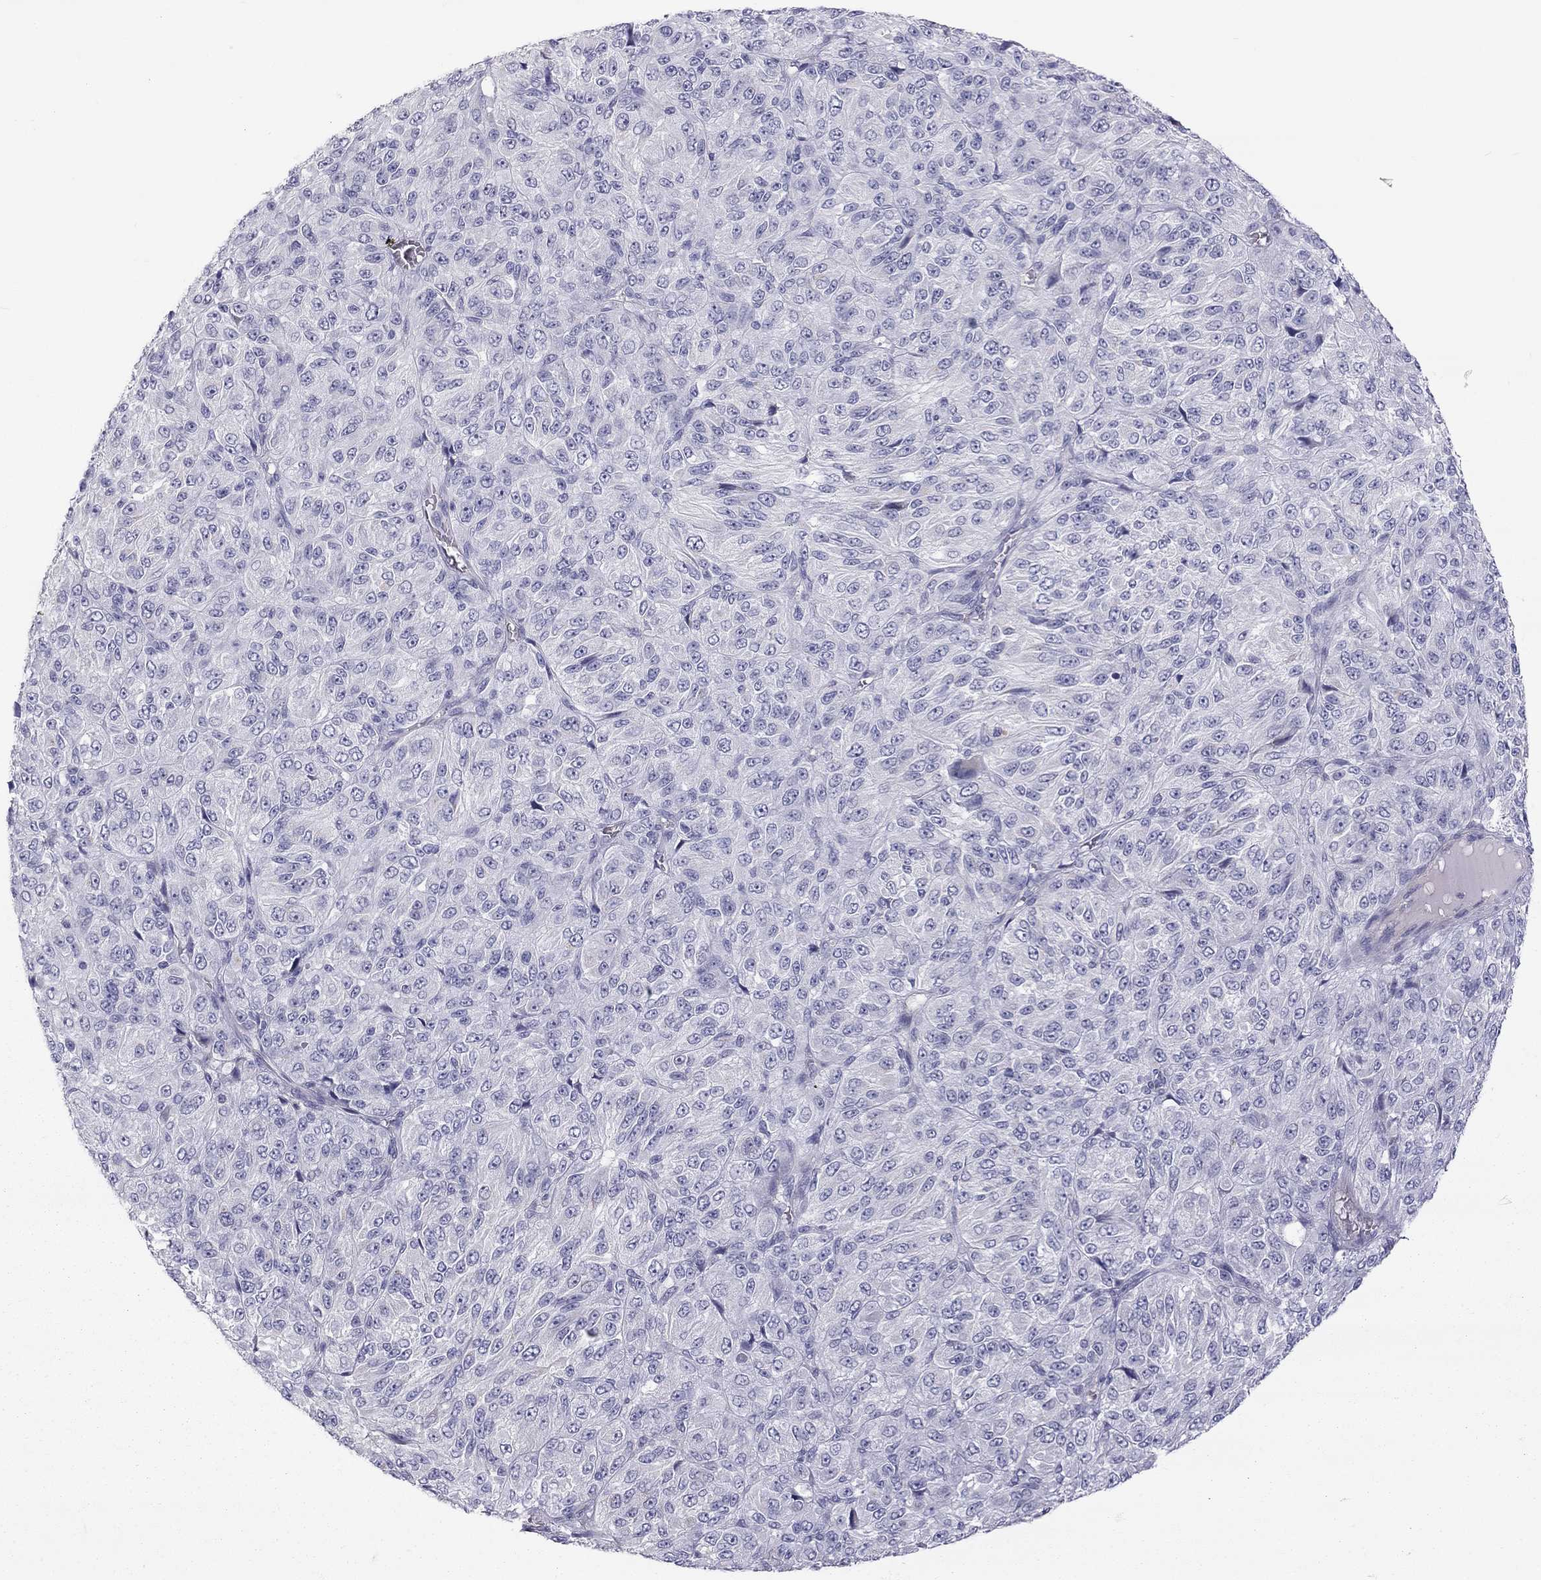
{"staining": {"intensity": "negative", "quantity": "none", "location": "none"}, "tissue": "melanoma", "cell_type": "Tumor cells", "image_type": "cancer", "snomed": [{"axis": "morphology", "description": "Malignant melanoma, Metastatic site"}, {"axis": "topography", "description": "Brain"}], "caption": "Immunohistochemistry (IHC) image of melanoma stained for a protein (brown), which reveals no positivity in tumor cells.", "gene": "TDRD6", "patient": {"sex": "female", "age": 56}}